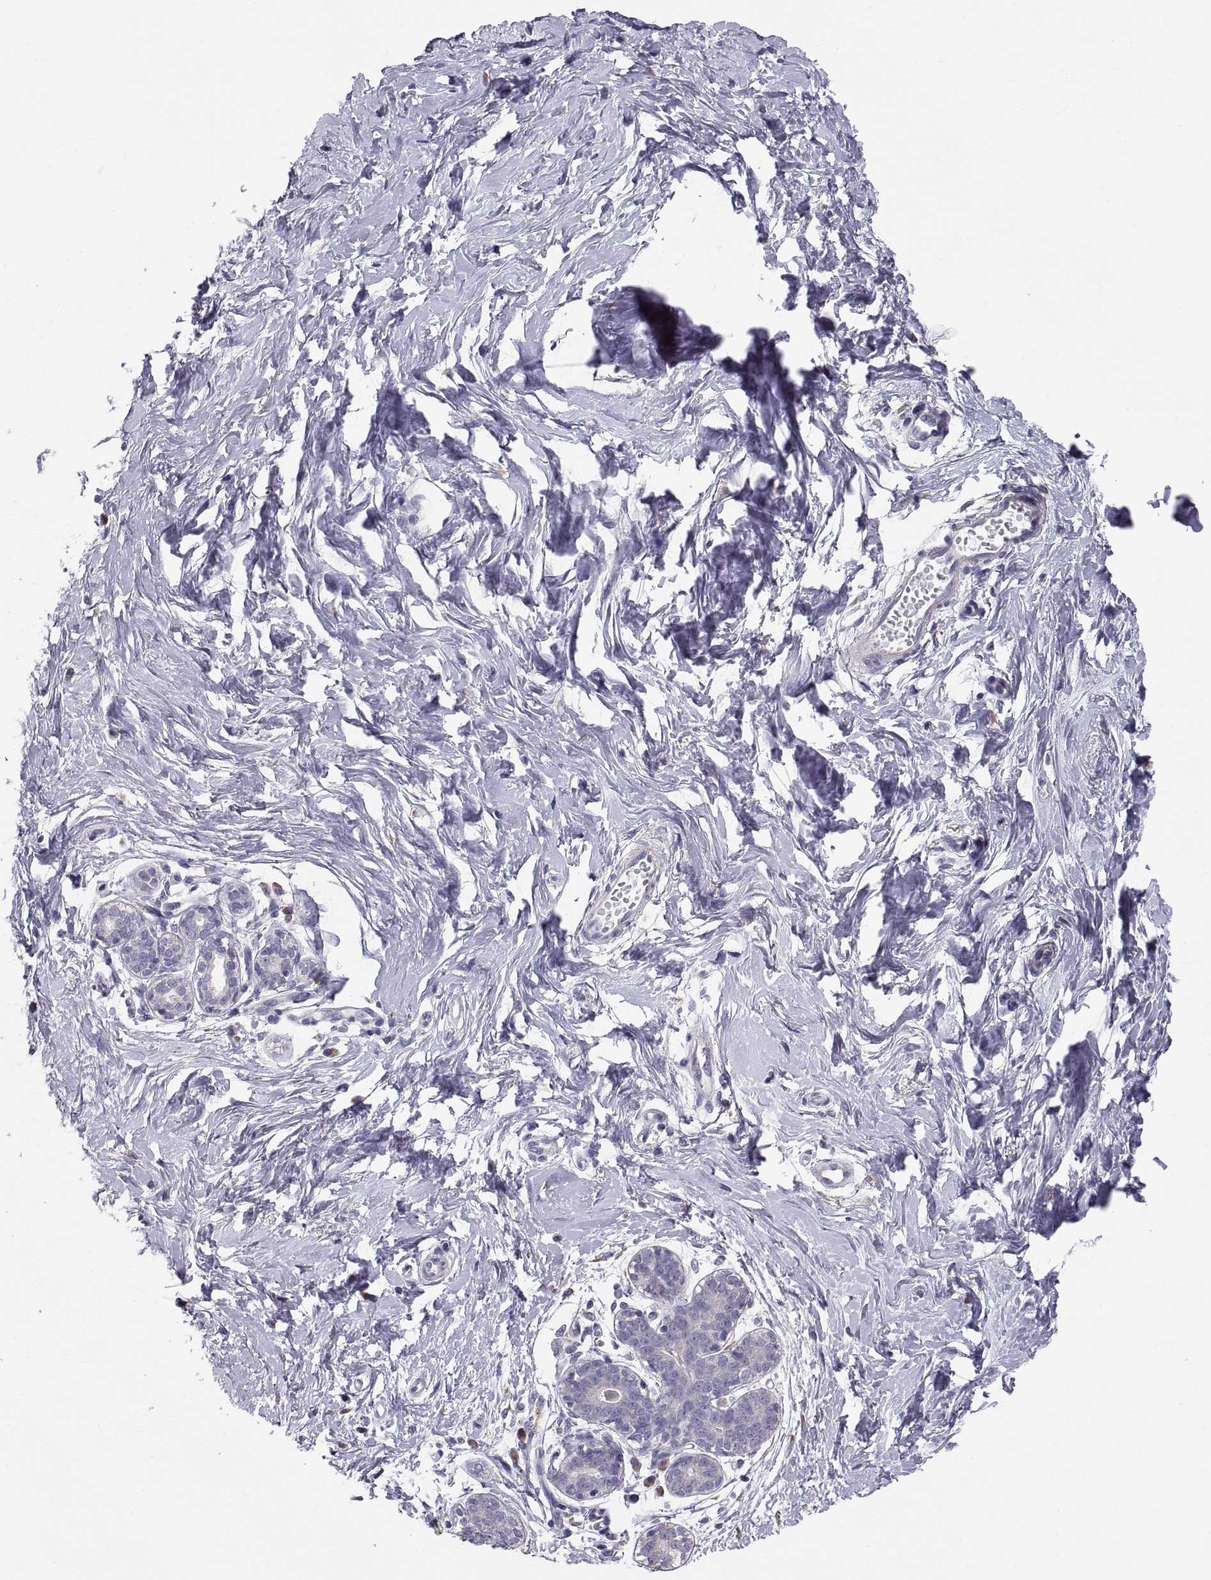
{"staining": {"intensity": "negative", "quantity": "none", "location": "none"}, "tissue": "breast", "cell_type": "Adipocytes", "image_type": "normal", "snomed": [{"axis": "morphology", "description": "Normal tissue, NOS"}, {"axis": "topography", "description": "Breast"}], "caption": "A histopathology image of human breast is negative for staining in adipocytes.", "gene": "TNNC1", "patient": {"sex": "female", "age": 37}}